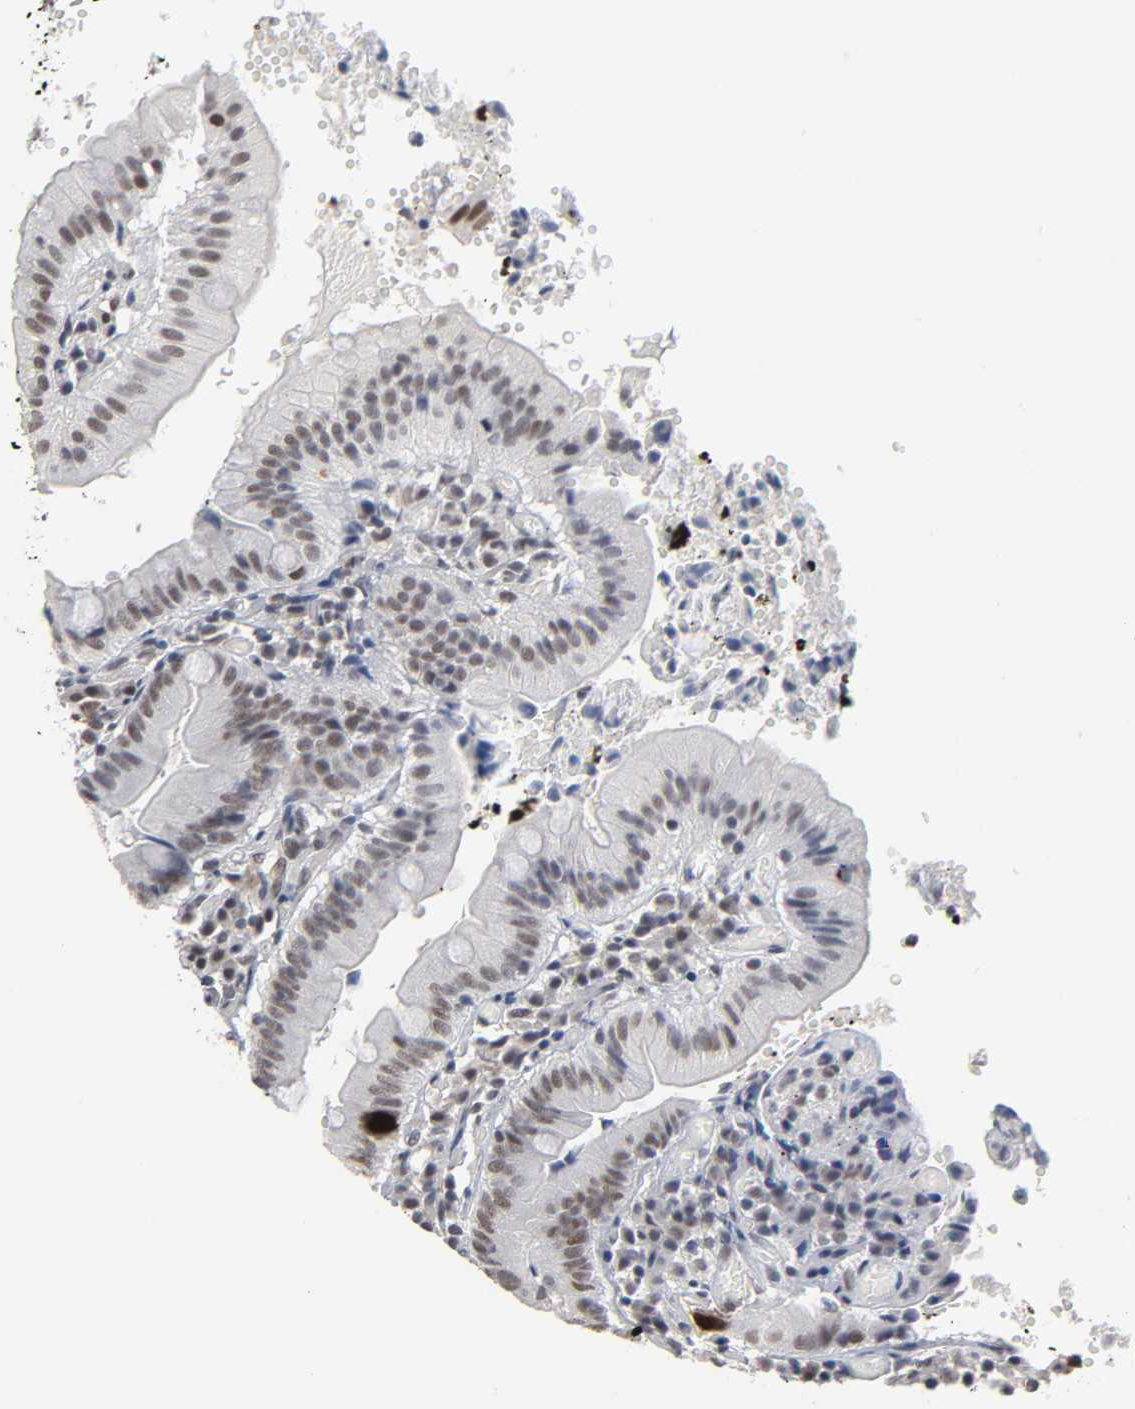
{"staining": {"intensity": "moderate", "quantity": "25%-75%", "location": "nuclear"}, "tissue": "small intestine", "cell_type": "Glandular cells", "image_type": "normal", "snomed": [{"axis": "morphology", "description": "Normal tissue, NOS"}, {"axis": "topography", "description": "Small intestine"}], "caption": "Immunohistochemical staining of benign small intestine reveals medium levels of moderate nuclear staining in approximately 25%-75% of glandular cells. The staining was performed using DAB to visualize the protein expression in brown, while the nuclei were stained in blue with hematoxylin (Magnification: 20x).", "gene": "TRIM33", "patient": {"sex": "male", "age": 71}}